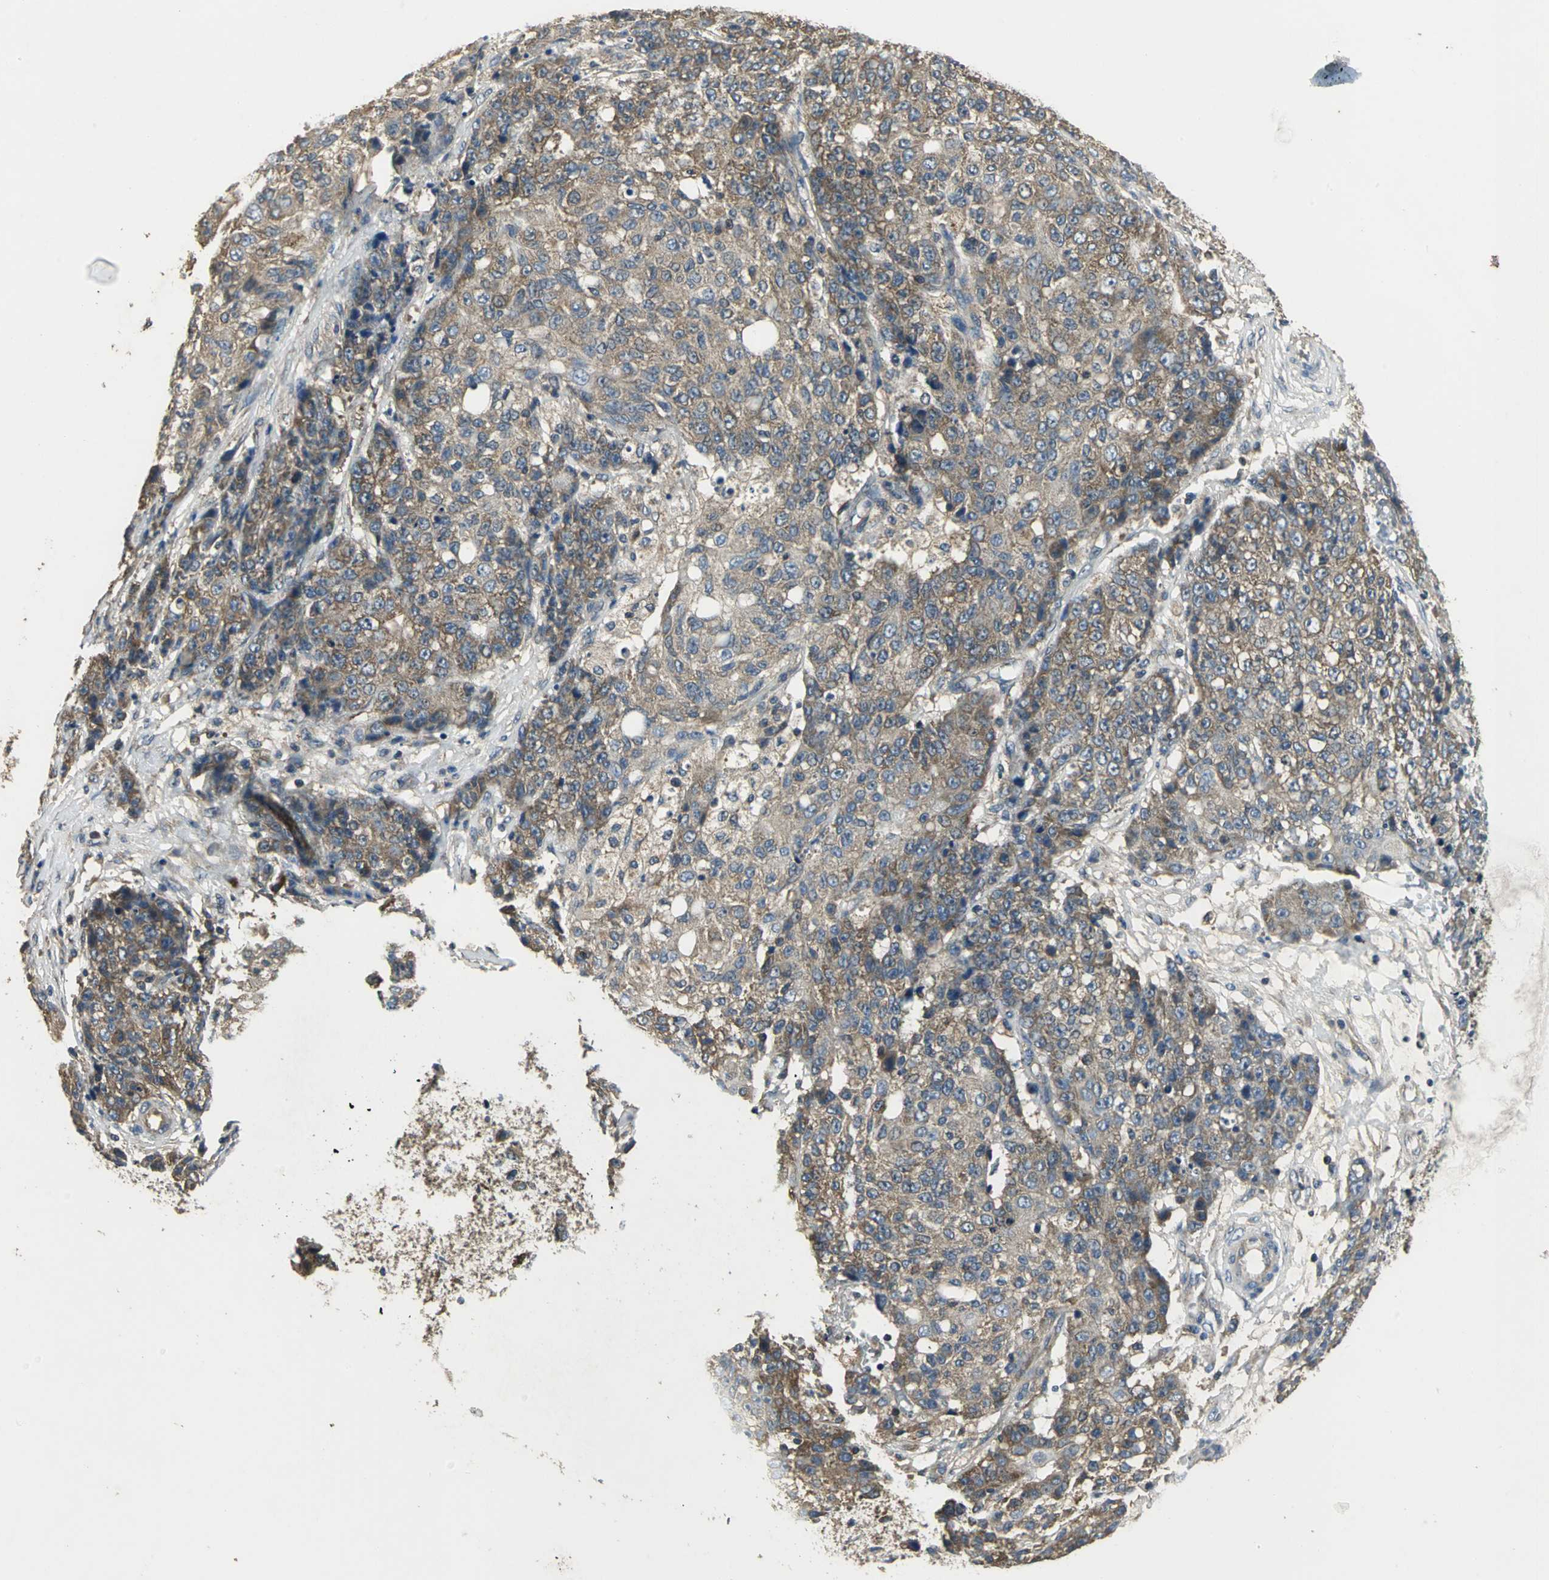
{"staining": {"intensity": "moderate", "quantity": ">75%", "location": "cytoplasmic/membranous"}, "tissue": "ovarian cancer", "cell_type": "Tumor cells", "image_type": "cancer", "snomed": [{"axis": "morphology", "description": "Carcinoma, endometroid"}, {"axis": "topography", "description": "Ovary"}], "caption": "Ovarian cancer (endometroid carcinoma) tissue displays moderate cytoplasmic/membranous expression in approximately >75% of tumor cells", "gene": "IRF3", "patient": {"sex": "female", "age": 42}}